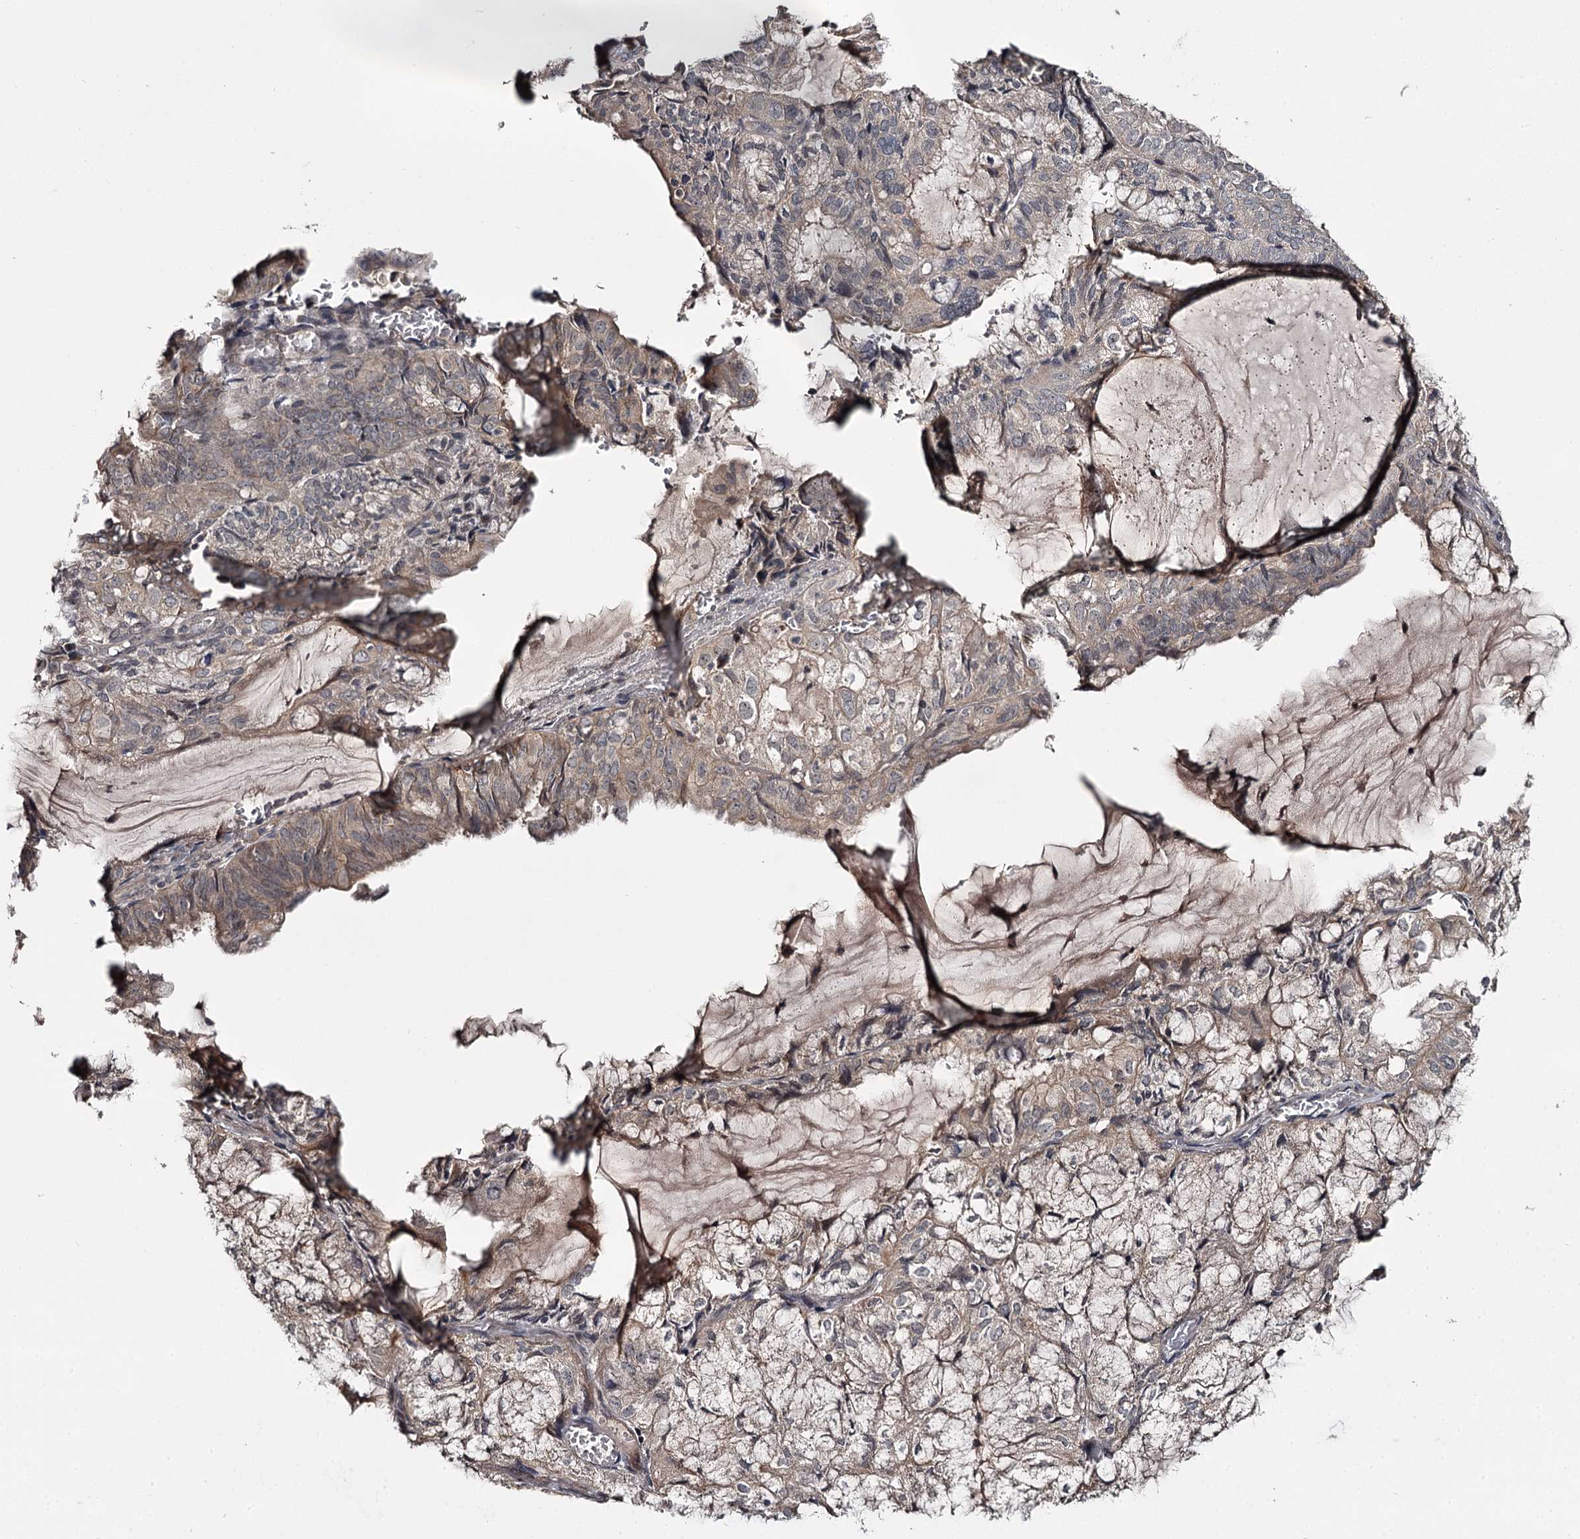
{"staining": {"intensity": "weak", "quantity": "<25%", "location": "cytoplasmic/membranous"}, "tissue": "endometrial cancer", "cell_type": "Tumor cells", "image_type": "cancer", "snomed": [{"axis": "morphology", "description": "Adenocarcinoma, NOS"}, {"axis": "topography", "description": "Endometrium"}], "caption": "Tumor cells show no significant protein staining in endometrial adenocarcinoma.", "gene": "CWF19L2", "patient": {"sex": "female", "age": 81}}